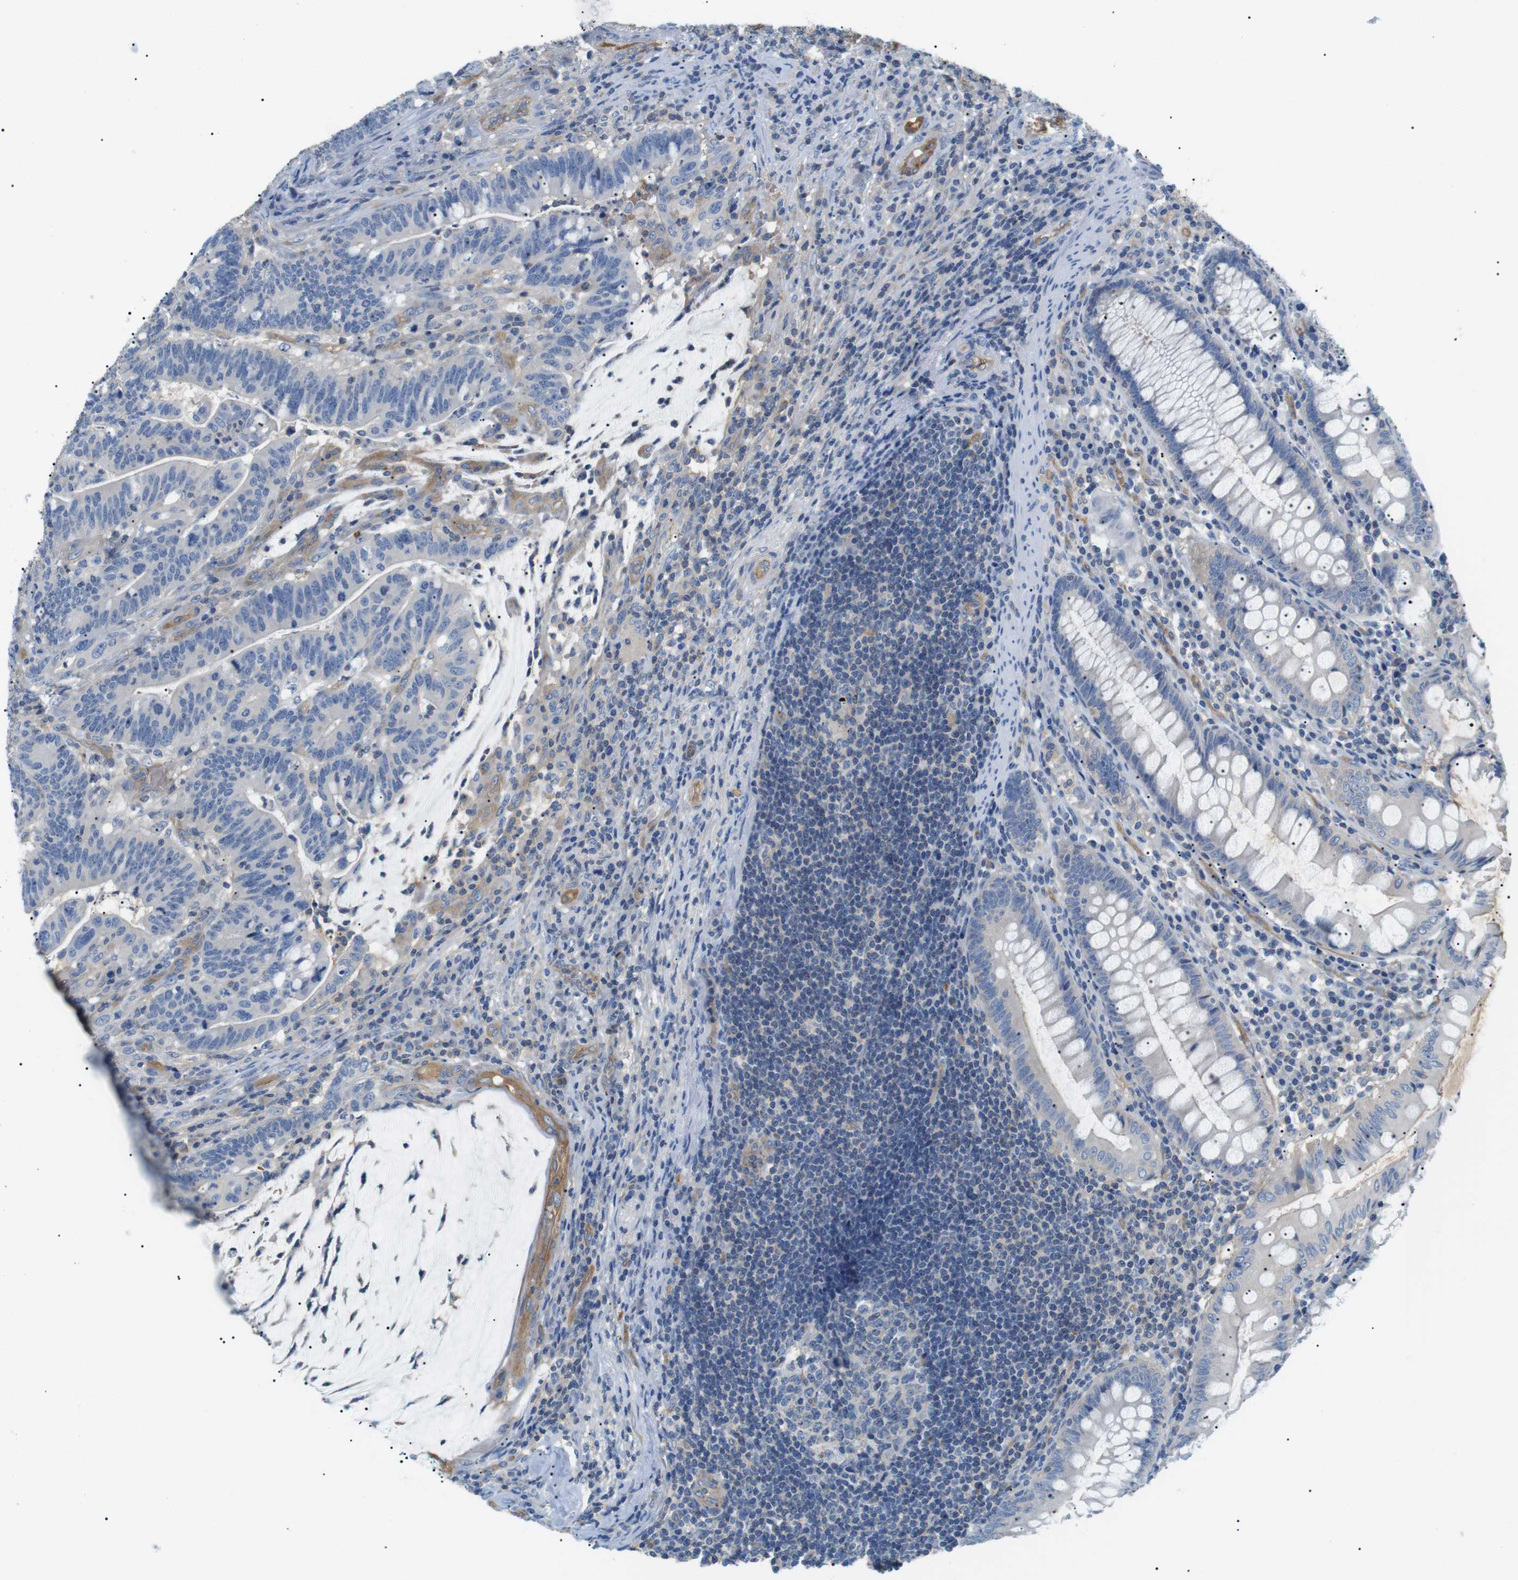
{"staining": {"intensity": "negative", "quantity": "none", "location": "none"}, "tissue": "colorectal cancer", "cell_type": "Tumor cells", "image_type": "cancer", "snomed": [{"axis": "morphology", "description": "Normal tissue, NOS"}, {"axis": "morphology", "description": "Adenocarcinoma, NOS"}, {"axis": "topography", "description": "Colon"}], "caption": "Photomicrograph shows no protein expression in tumor cells of colorectal cancer (adenocarcinoma) tissue.", "gene": "ADCY10", "patient": {"sex": "female", "age": 66}}